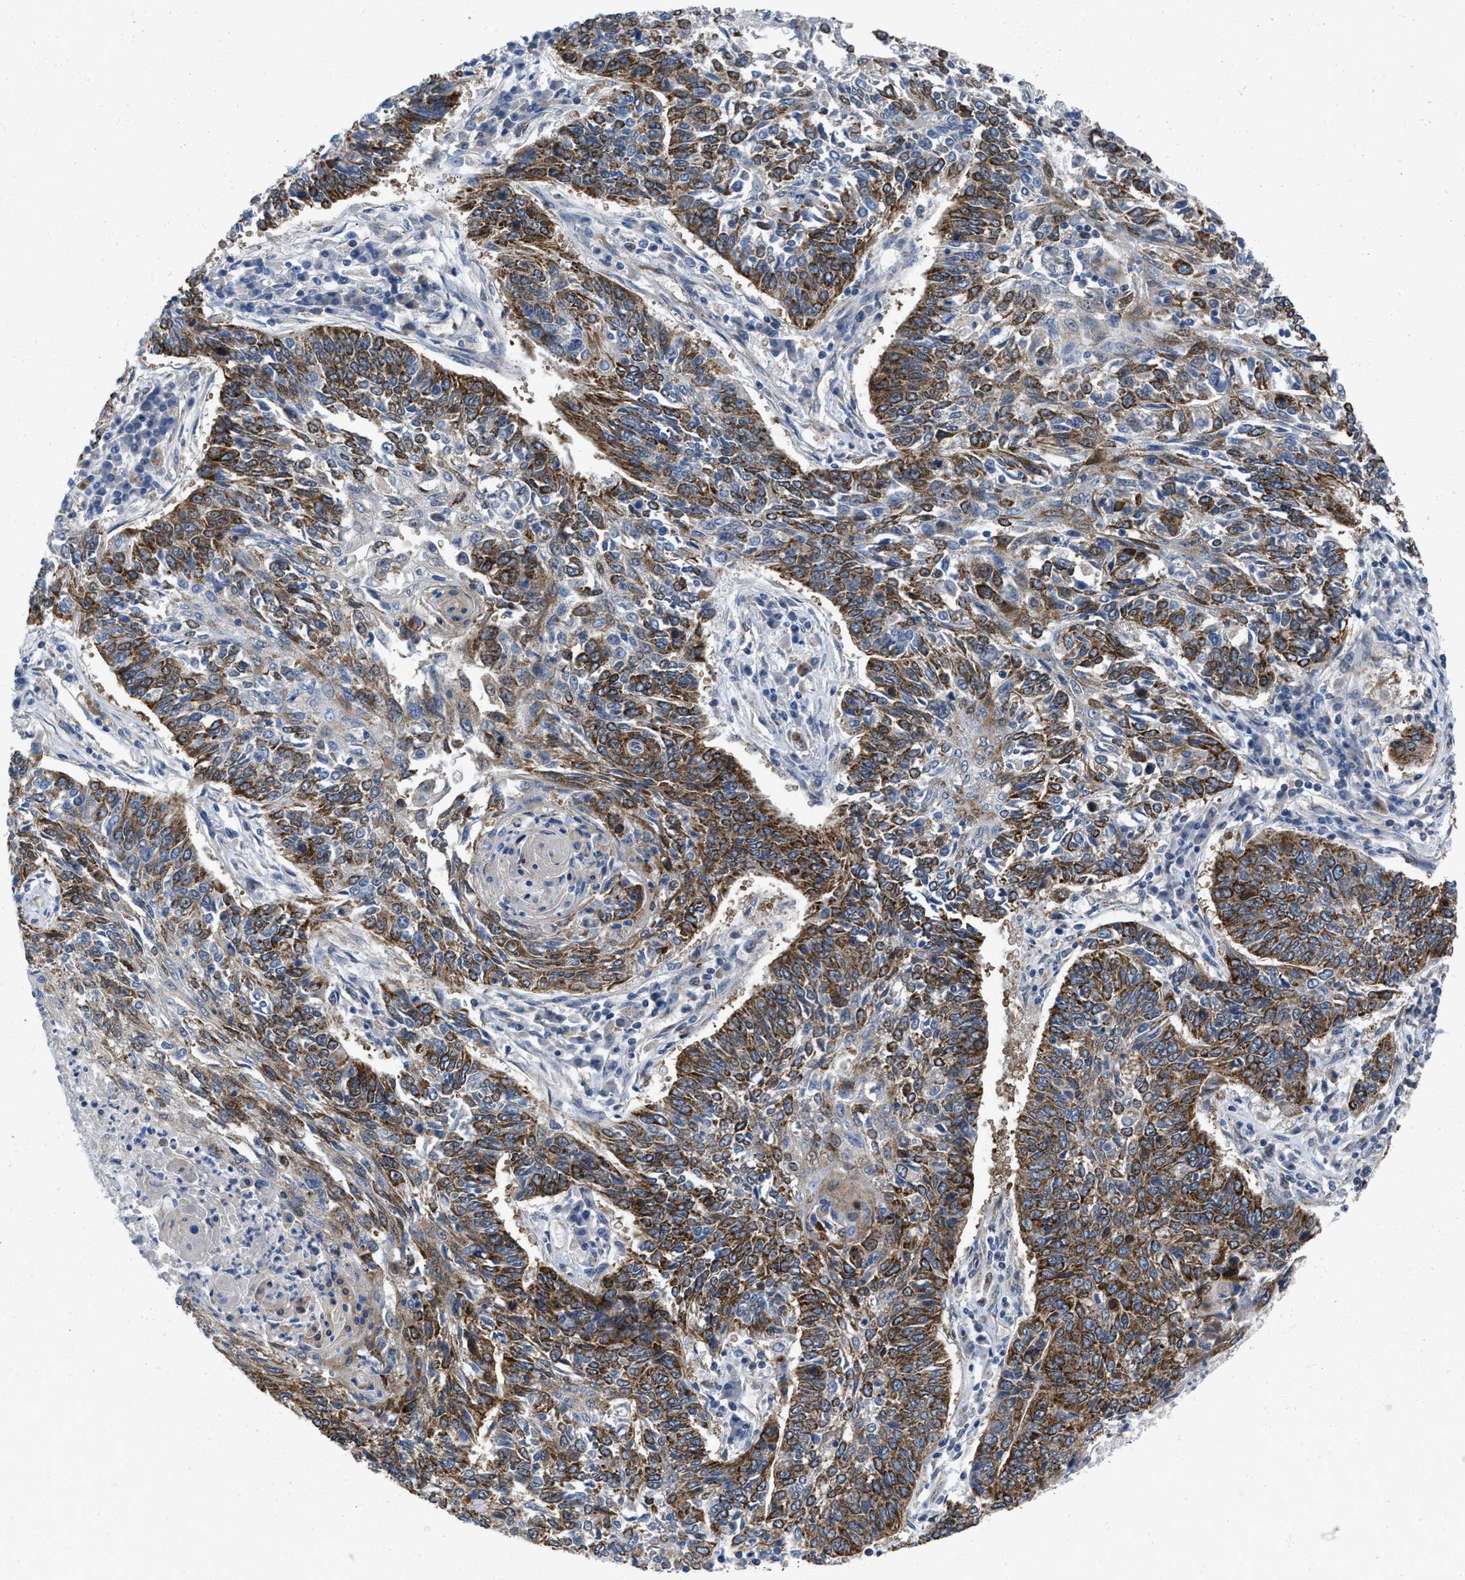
{"staining": {"intensity": "strong", "quantity": "25%-75%", "location": "cytoplasmic/membranous"}, "tissue": "lung cancer", "cell_type": "Tumor cells", "image_type": "cancer", "snomed": [{"axis": "morphology", "description": "Normal tissue, NOS"}, {"axis": "morphology", "description": "Squamous cell carcinoma, NOS"}, {"axis": "topography", "description": "Cartilage tissue"}, {"axis": "topography", "description": "Bronchus"}, {"axis": "topography", "description": "Lung"}], "caption": "DAB (3,3'-diaminobenzidine) immunohistochemical staining of human lung cancer (squamous cell carcinoma) reveals strong cytoplasmic/membranous protein expression in about 25%-75% of tumor cells. The staining is performed using DAB (3,3'-diaminobenzidine) brown chromogen to label protein expression. The nuclei are counter-stained blue using hematoxylin.", "gene": "AKAP1", "patient": {"sex": "female", "age": 49}}